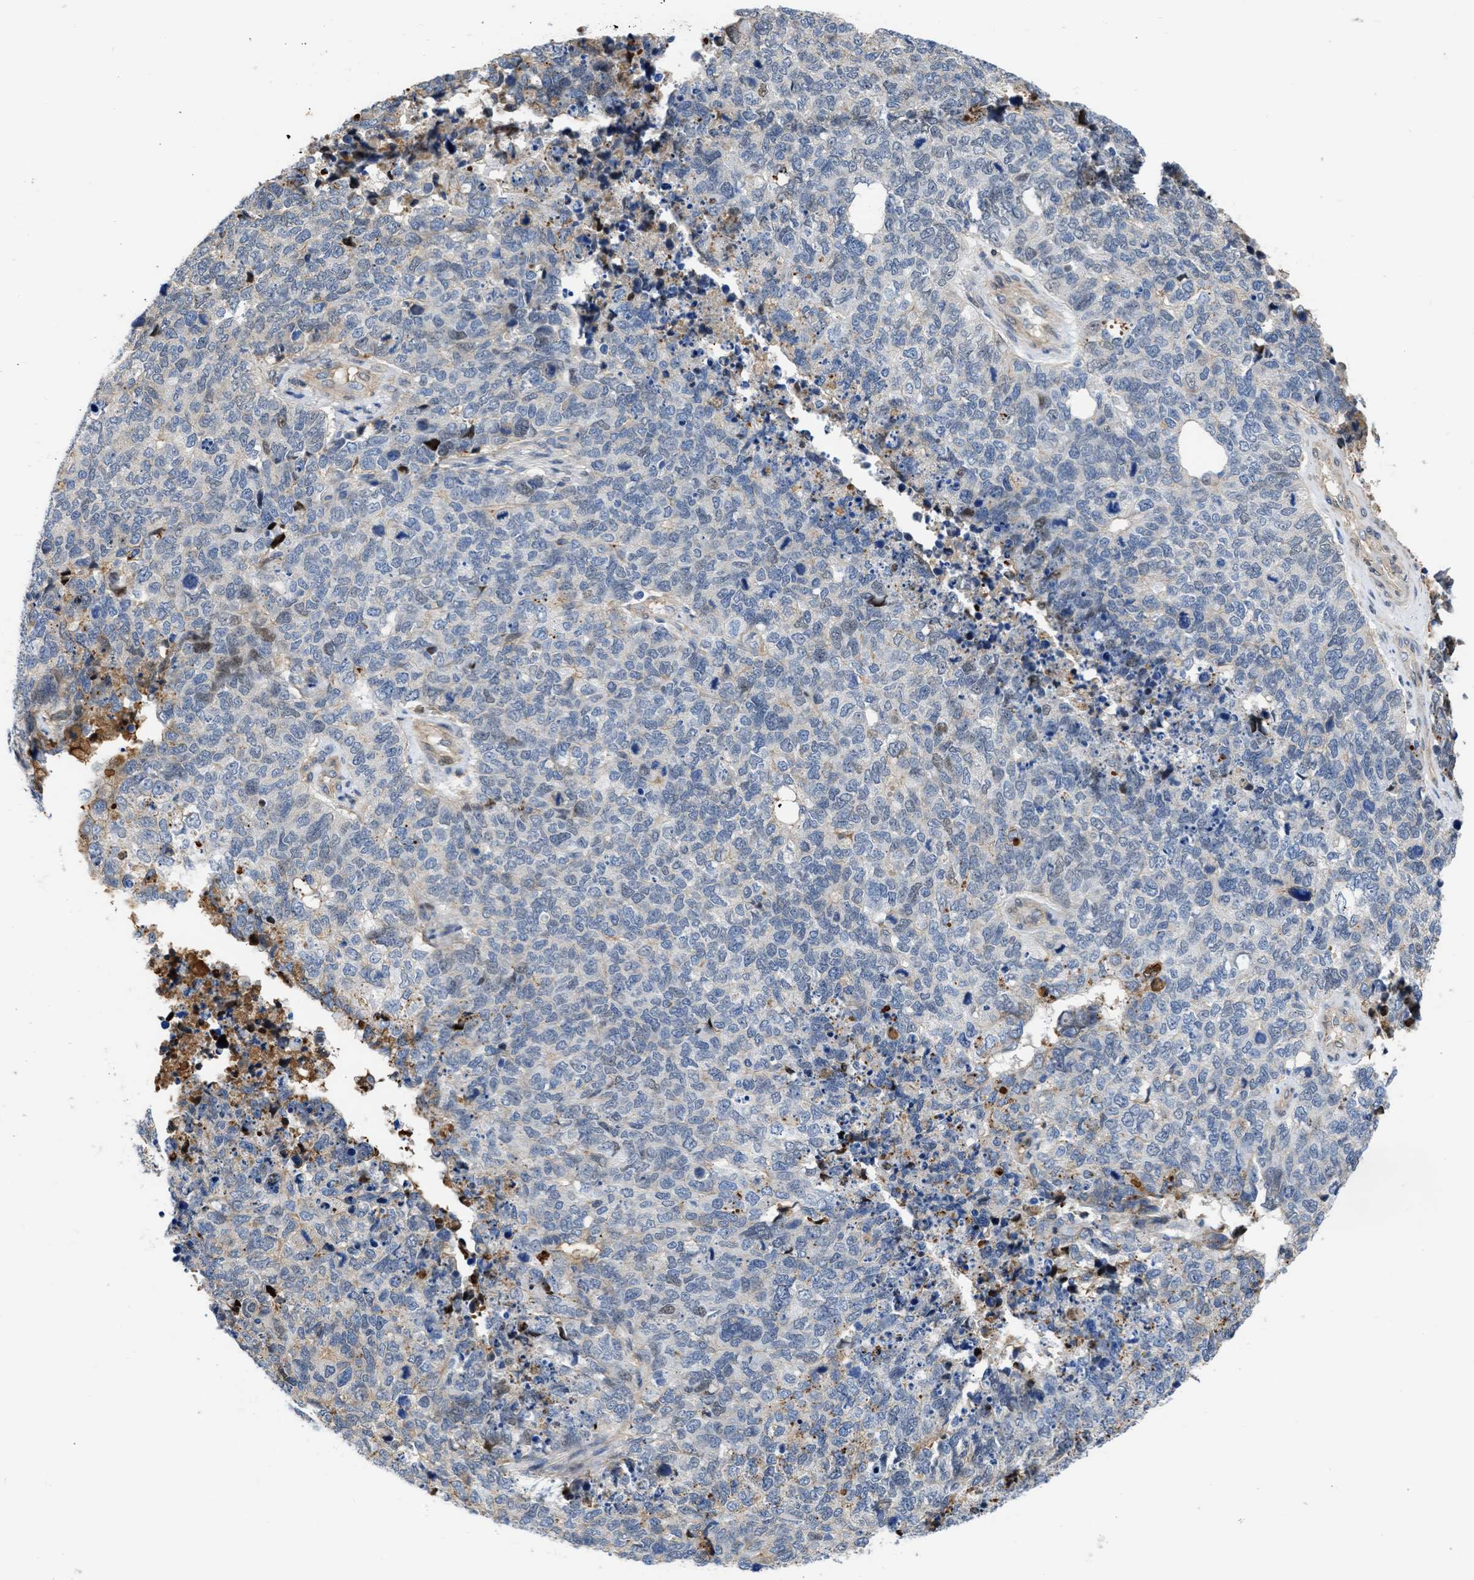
{"staining": {"intensity": "weak", "quantity": "<25%", "location": "cytoplasmic/membranous"}, "tissue": "cervical cancer", "cell_type": "Tumor cells", "image_type": "cancer", "snomed": [{"axis": "morphology", "description": "Squamous cell carcinoma, NOS"}, {"axis": "topography", "description": "Cervix"}], "caption": "Photomicrograph shows no significant protein positivity in tumor cells of cervical squamous cell carcinoma.", "gene": "MAS1L", "patient": {"sex": "female", "age": 63}}